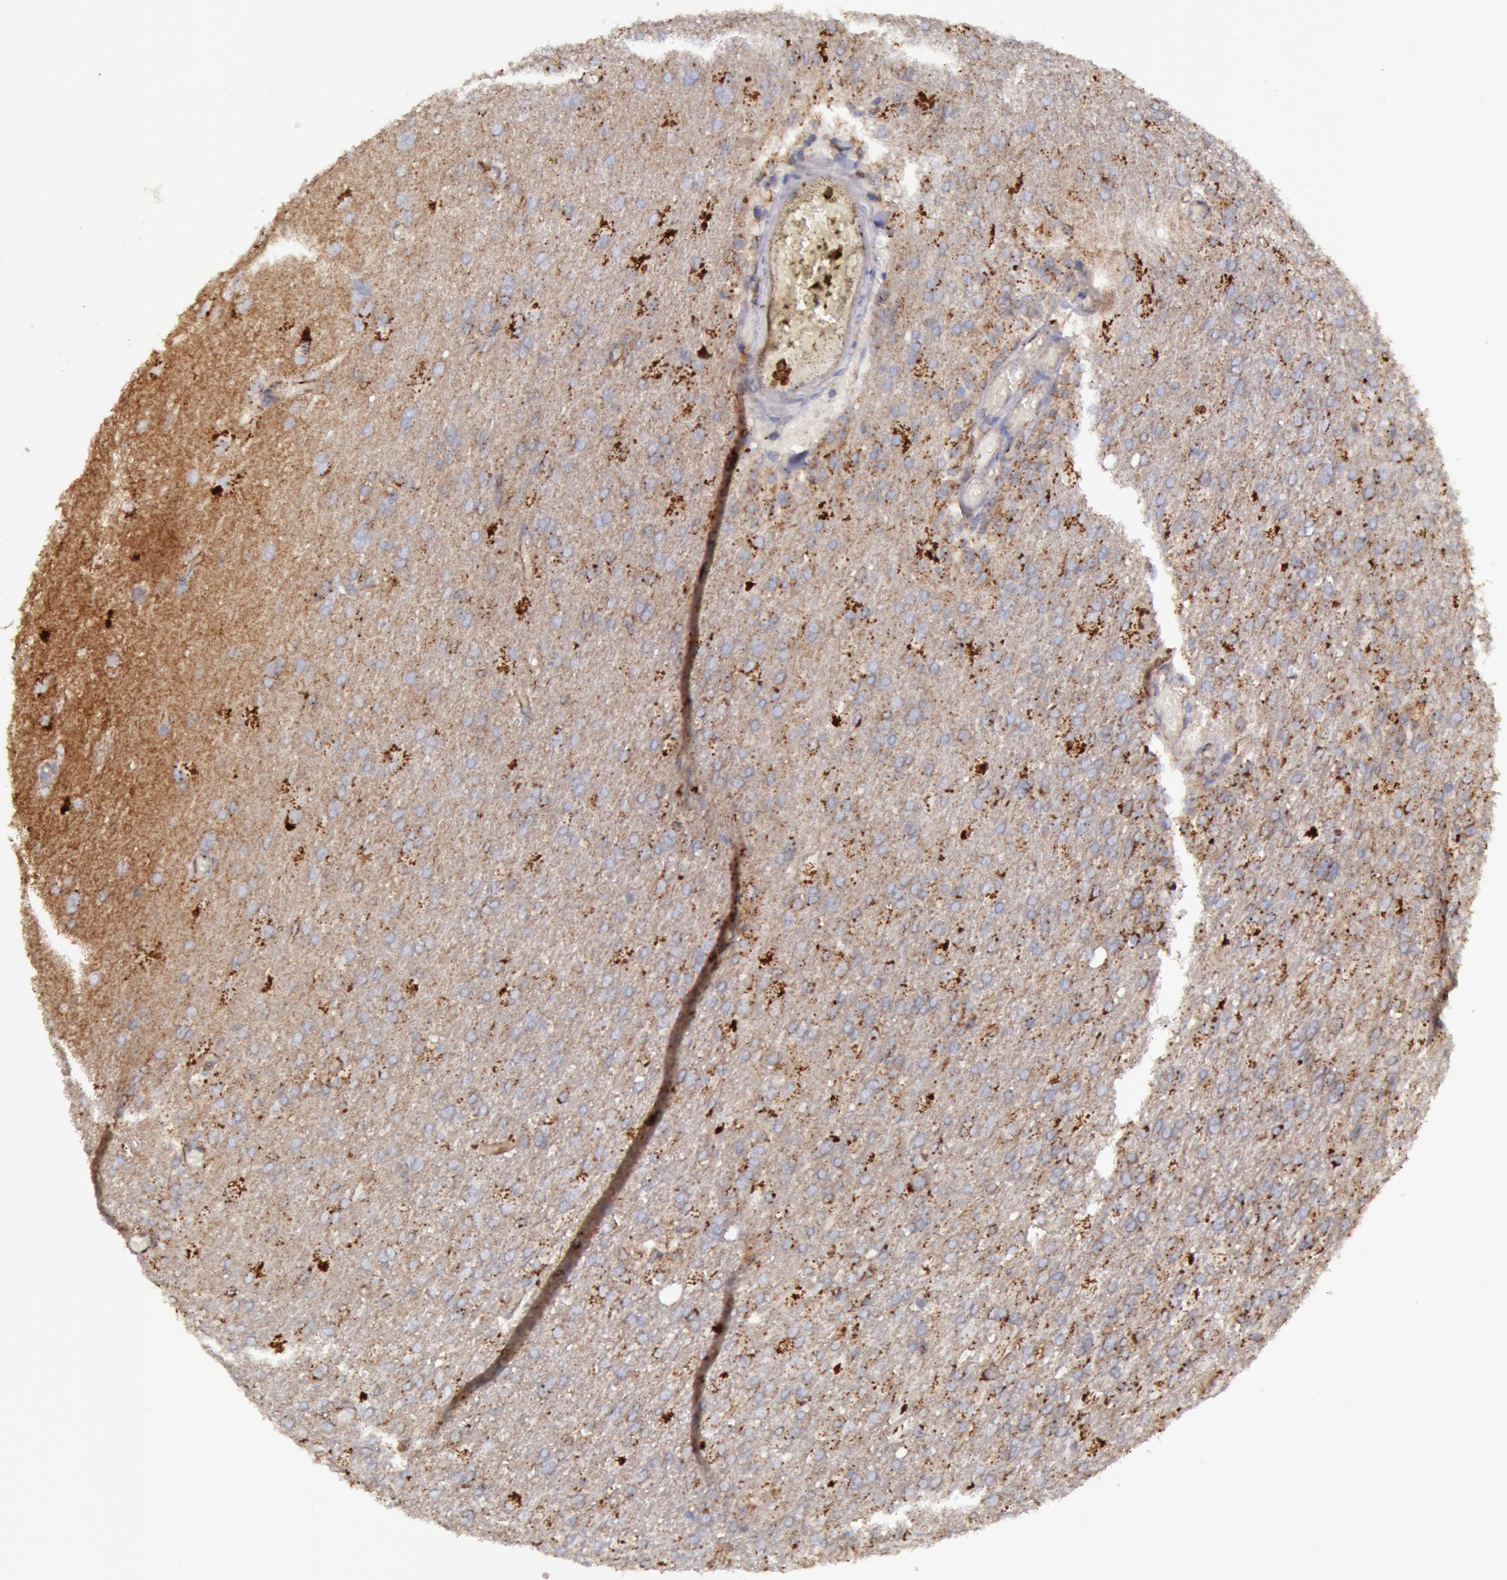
{"staining": {"intensity": "moderate", "quantity": "25%-75%", "location": "cytoplasmic/membranous"}, "tissue": "glioma", "cell_type": "Tumor cells", "image_type": "cancer", "snomed": [{"axis": "morphology", "description": "Glioma, malignant, High grade"}, {"axis": "topography", "description": "Brain"}], "caption": "Glioma stained for a protein (brown) displays moderate cytoplasmic/membranous positive positivity in approximately 25%-75% of tumor cells.", "gene": "FLOT2", "patient": {"sex": "male", "age": 68}}